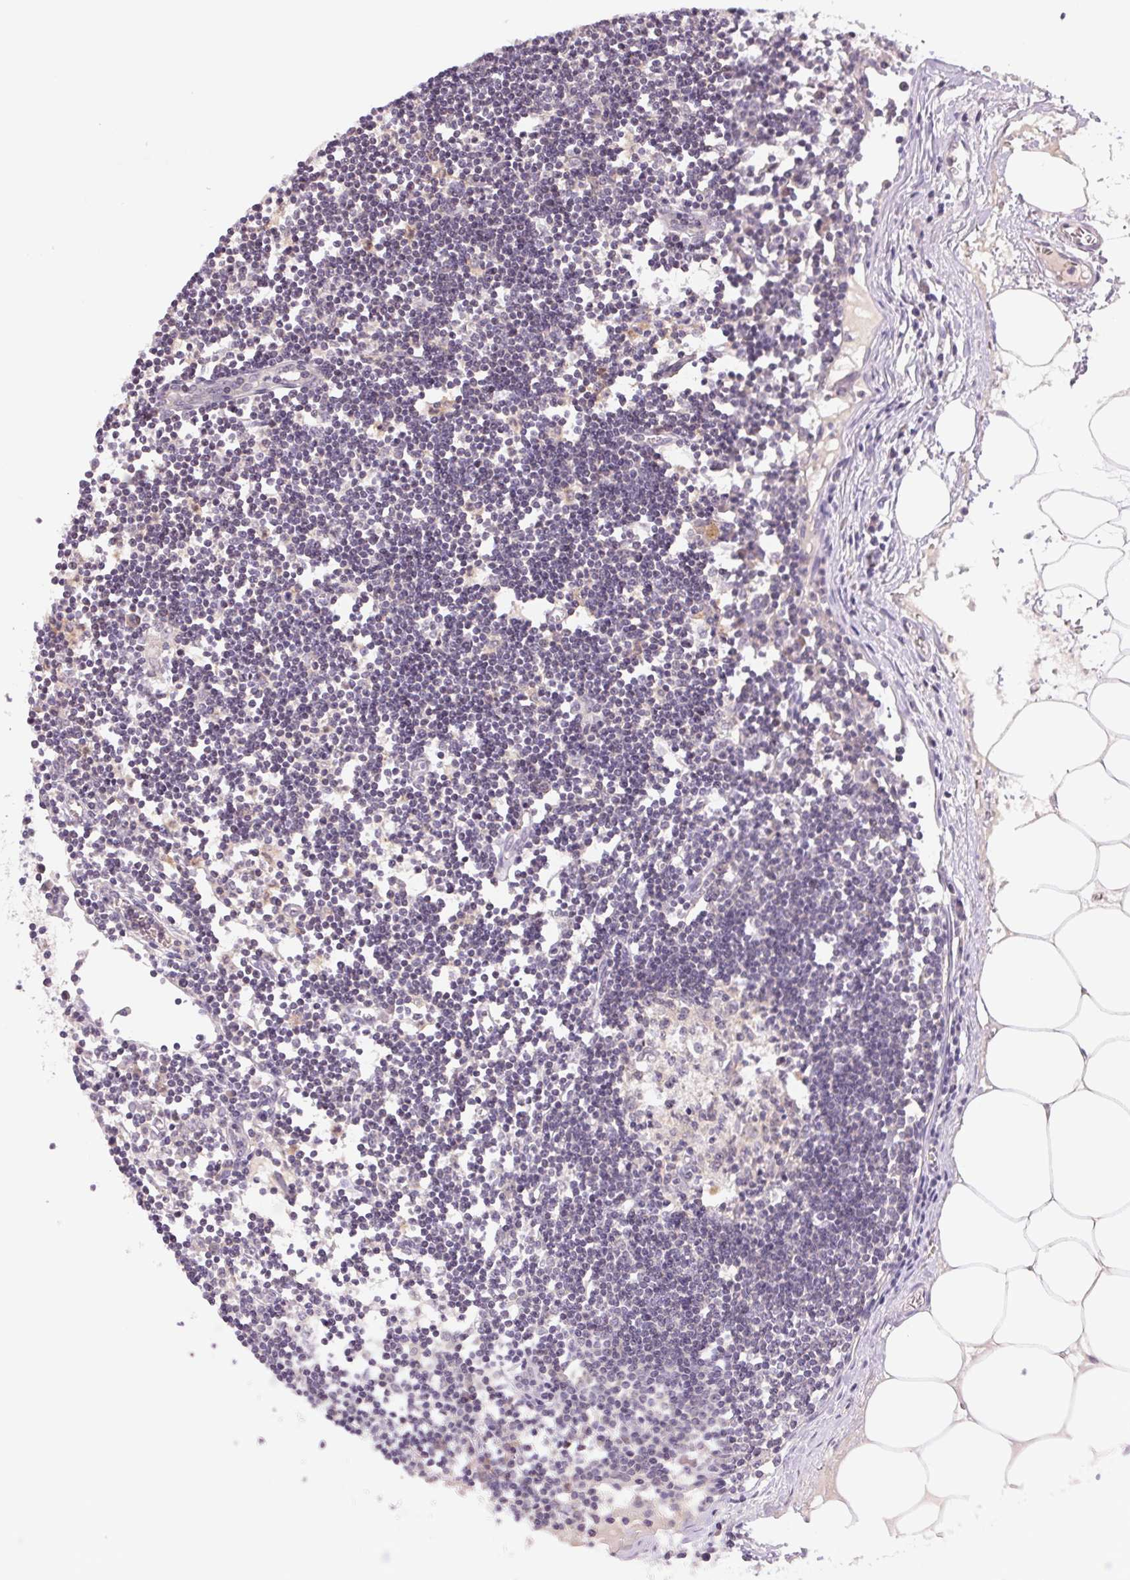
{"staining": {"intensity": "moderate", "quantity": ">75%", "location": "cytoplasmic/membranous"}, "tissue": "lymph node", "cell_type": "Germinal center cells", "image_type": "normal", "snomed": [{"axis": "morphology", "description": "Normal tissue, NOS"}, {"axis": "topography", "description": "Lymph node"}], "caption": "Lymph node stained with immunohistochemistry displays moderate cytoplasmic/membranous expression in about >75% of germinal center cells.", "gene": "BNIP5", "patient": {"sex": "female", "age": 65}}